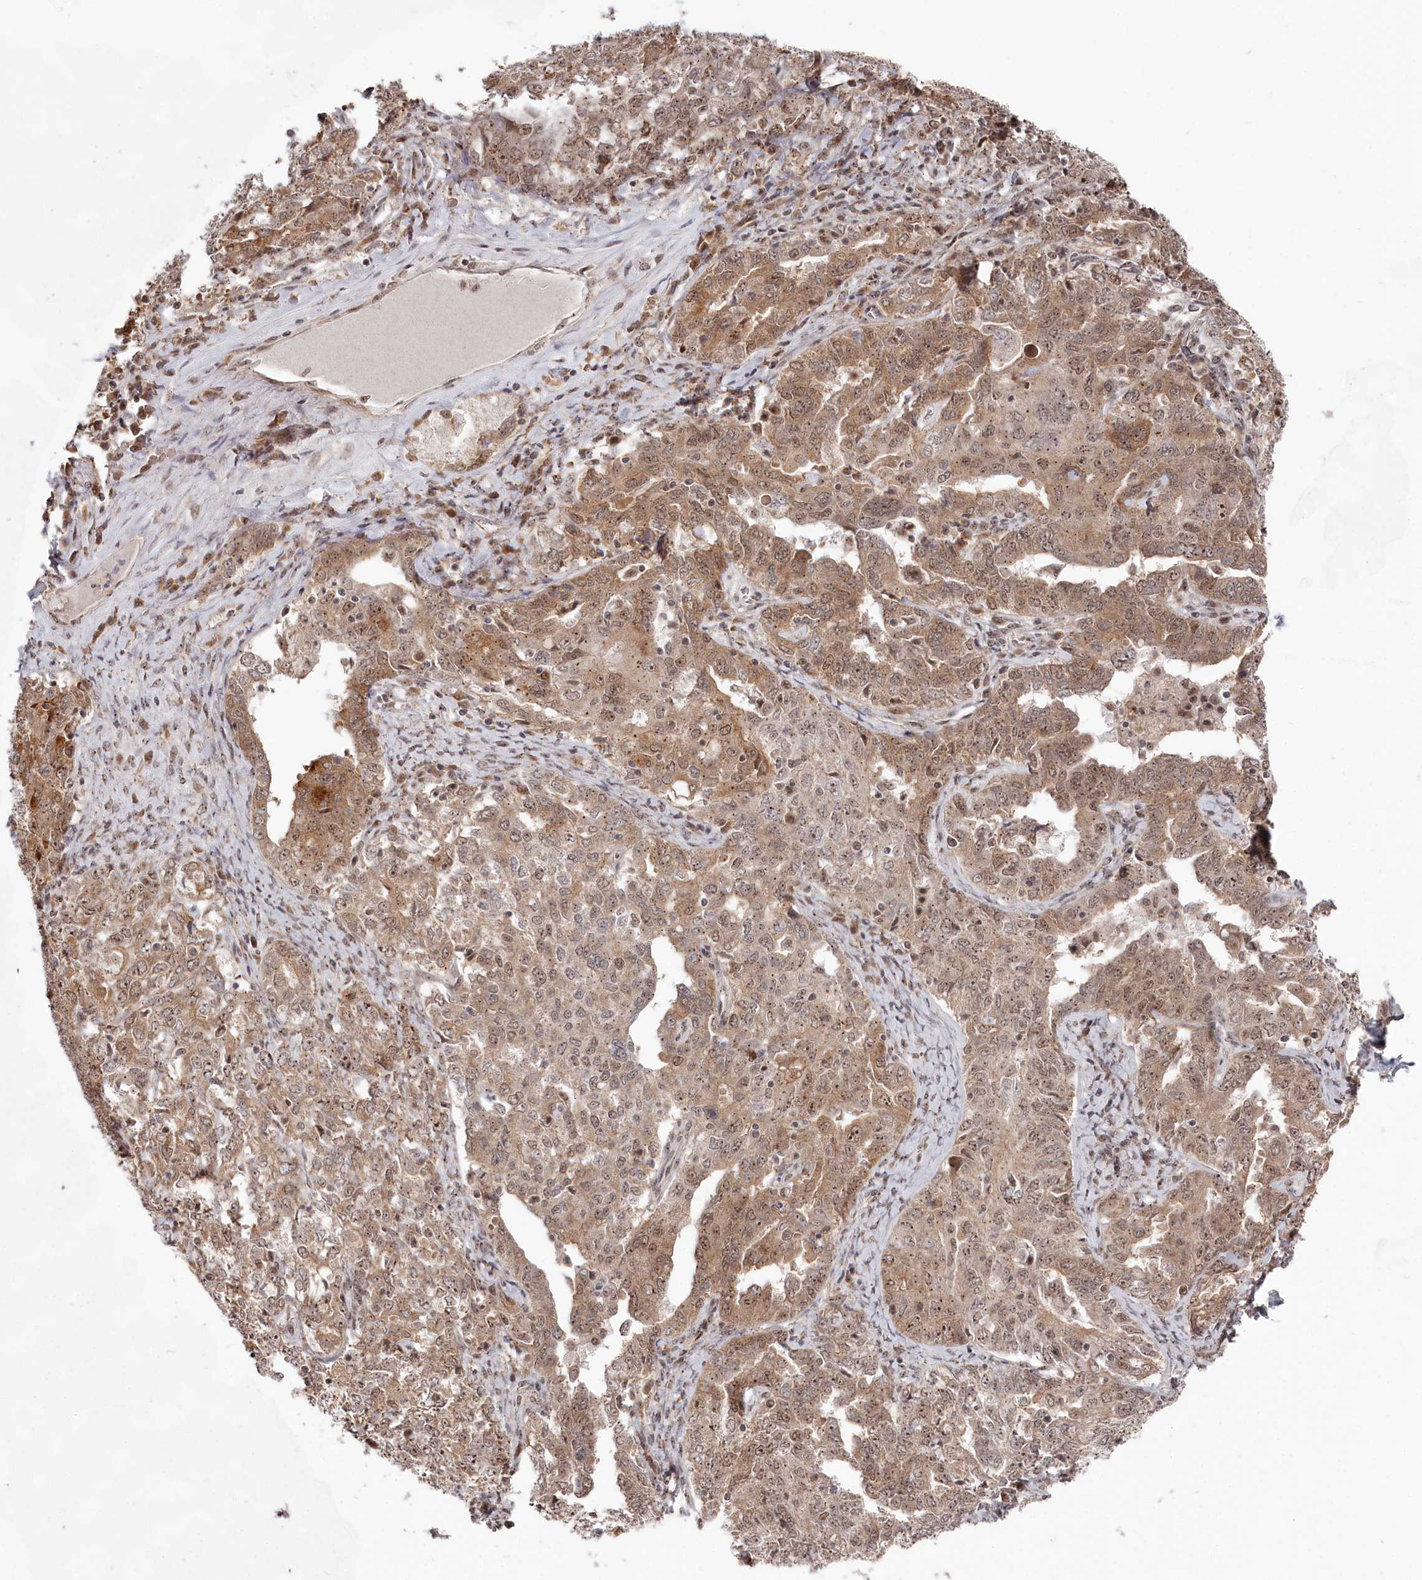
{"staining": {"intensity": "moderate", "quantity": ">75%", "location": "cytoplasmic/membranous,nuclear"}, "tissue": "ovarian cancer", "cell_type": "Tumor cells", "image_type": "cancer", "snomed": [{"axis": "morphology", "description": "Carcinoma, endometroid"}, {"axis": "topography", "description": "Ovary"}], "caption": "Endometroid carcinoma (ovarian) stained with immunohistochemistry demonstrates moderate cytoplasmic/membranous and nuclear staining in about >75% of tumor cells.", "gene": "EXOSC1", "patient": {"sex": "female", "age": 62}}